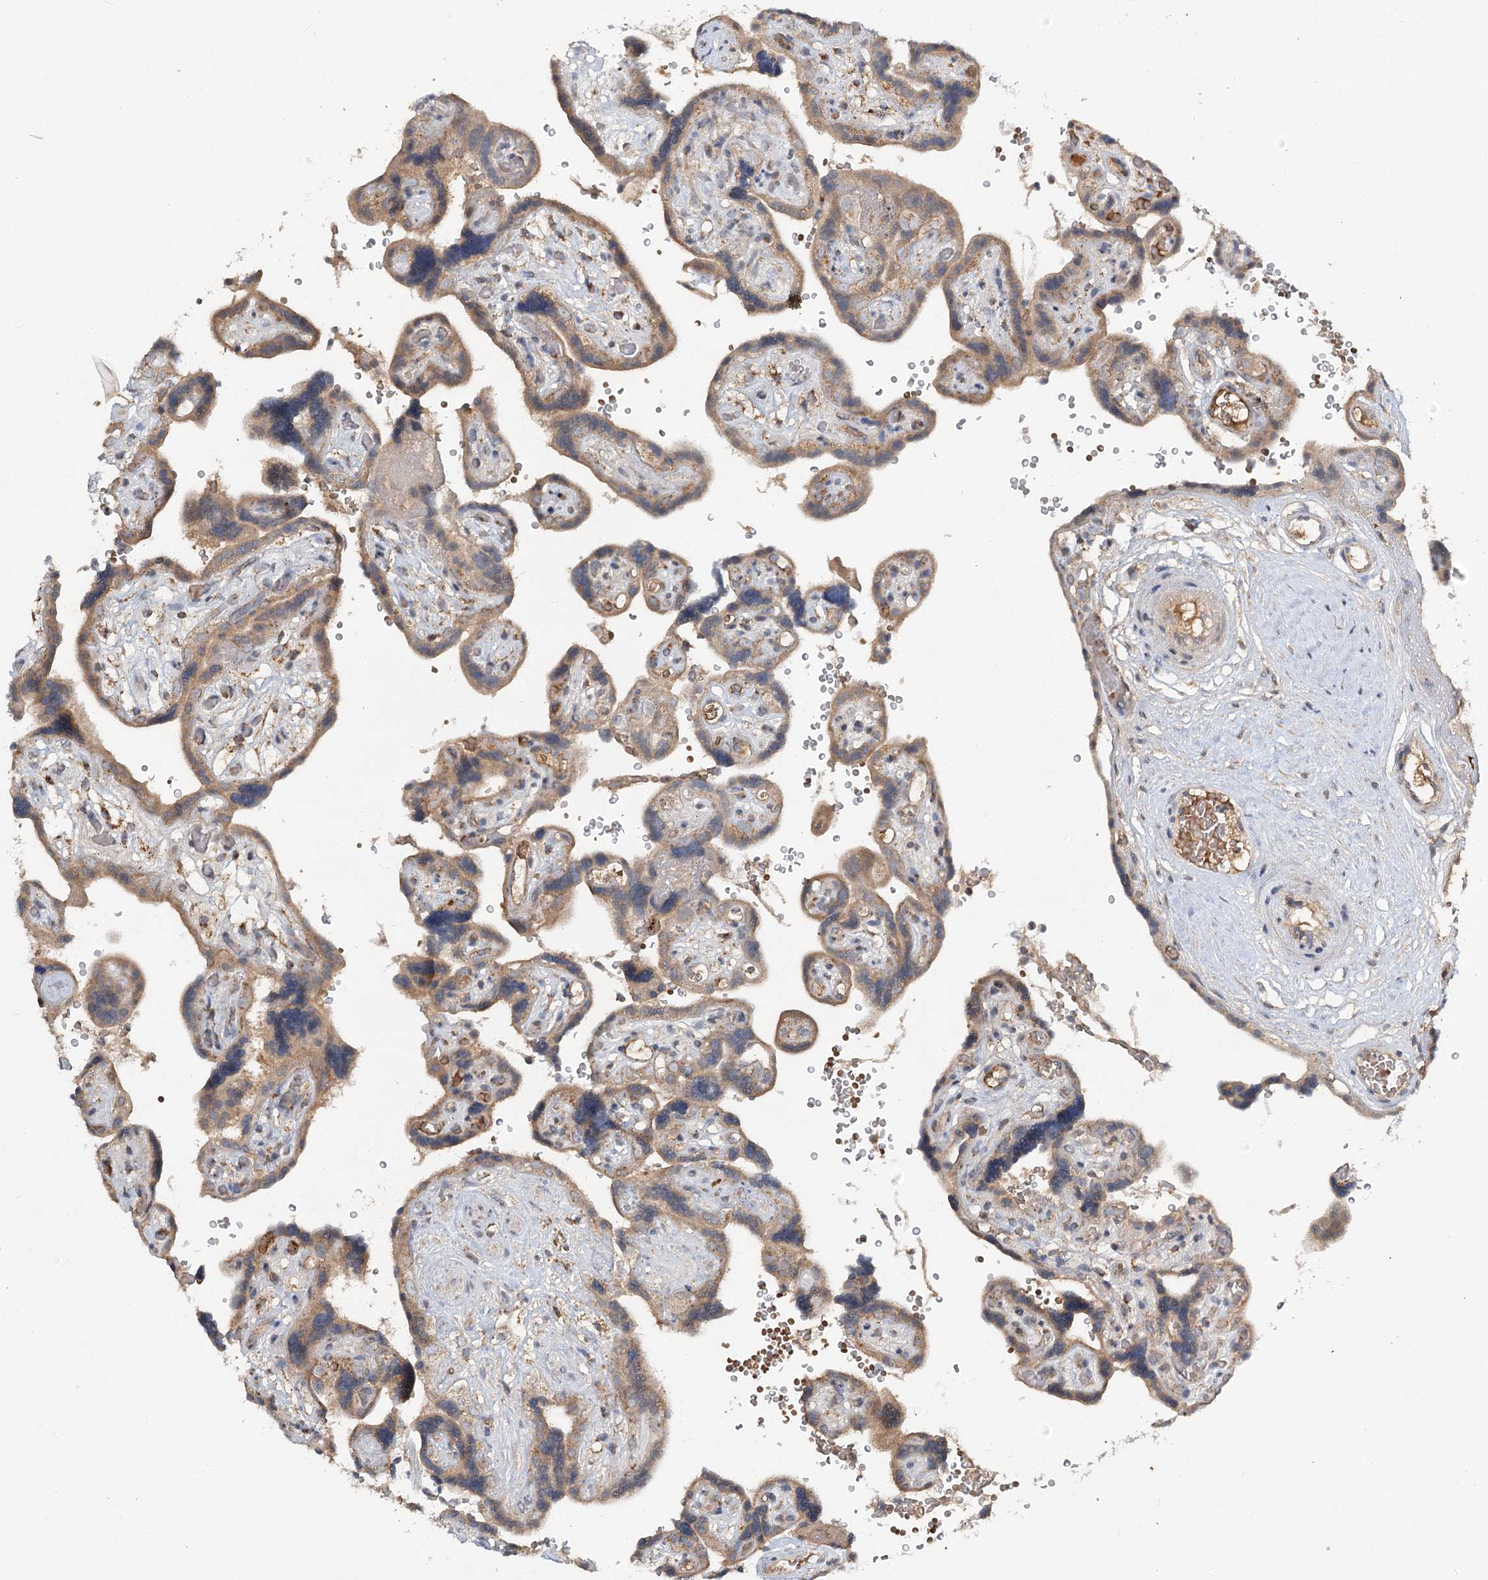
{"staining": {"intensity": "moderate", "quantity": ">75%", "location": "cytoplasmic/membranous"}, "tissue": "placenta", "cell_type": "Decidual cells", "image_type": "normal", "snomed": [{"axis": "morphology", "description": "Normal tissue, NOS"}, {"axis": "topography", "description": "Placenta"}], "caption": "Unremarkable placenta reveals moderate cytoplasmic/membranous positivity in about >75% of decidual cells The staining was performed using DAB to visualize the protein expression in brown, while the nuclei were stained in blue with hematoxylin (Magnification: 20x)..", "gene": "PYROXD2", "patient": {"sex": "female", "age": 30}}